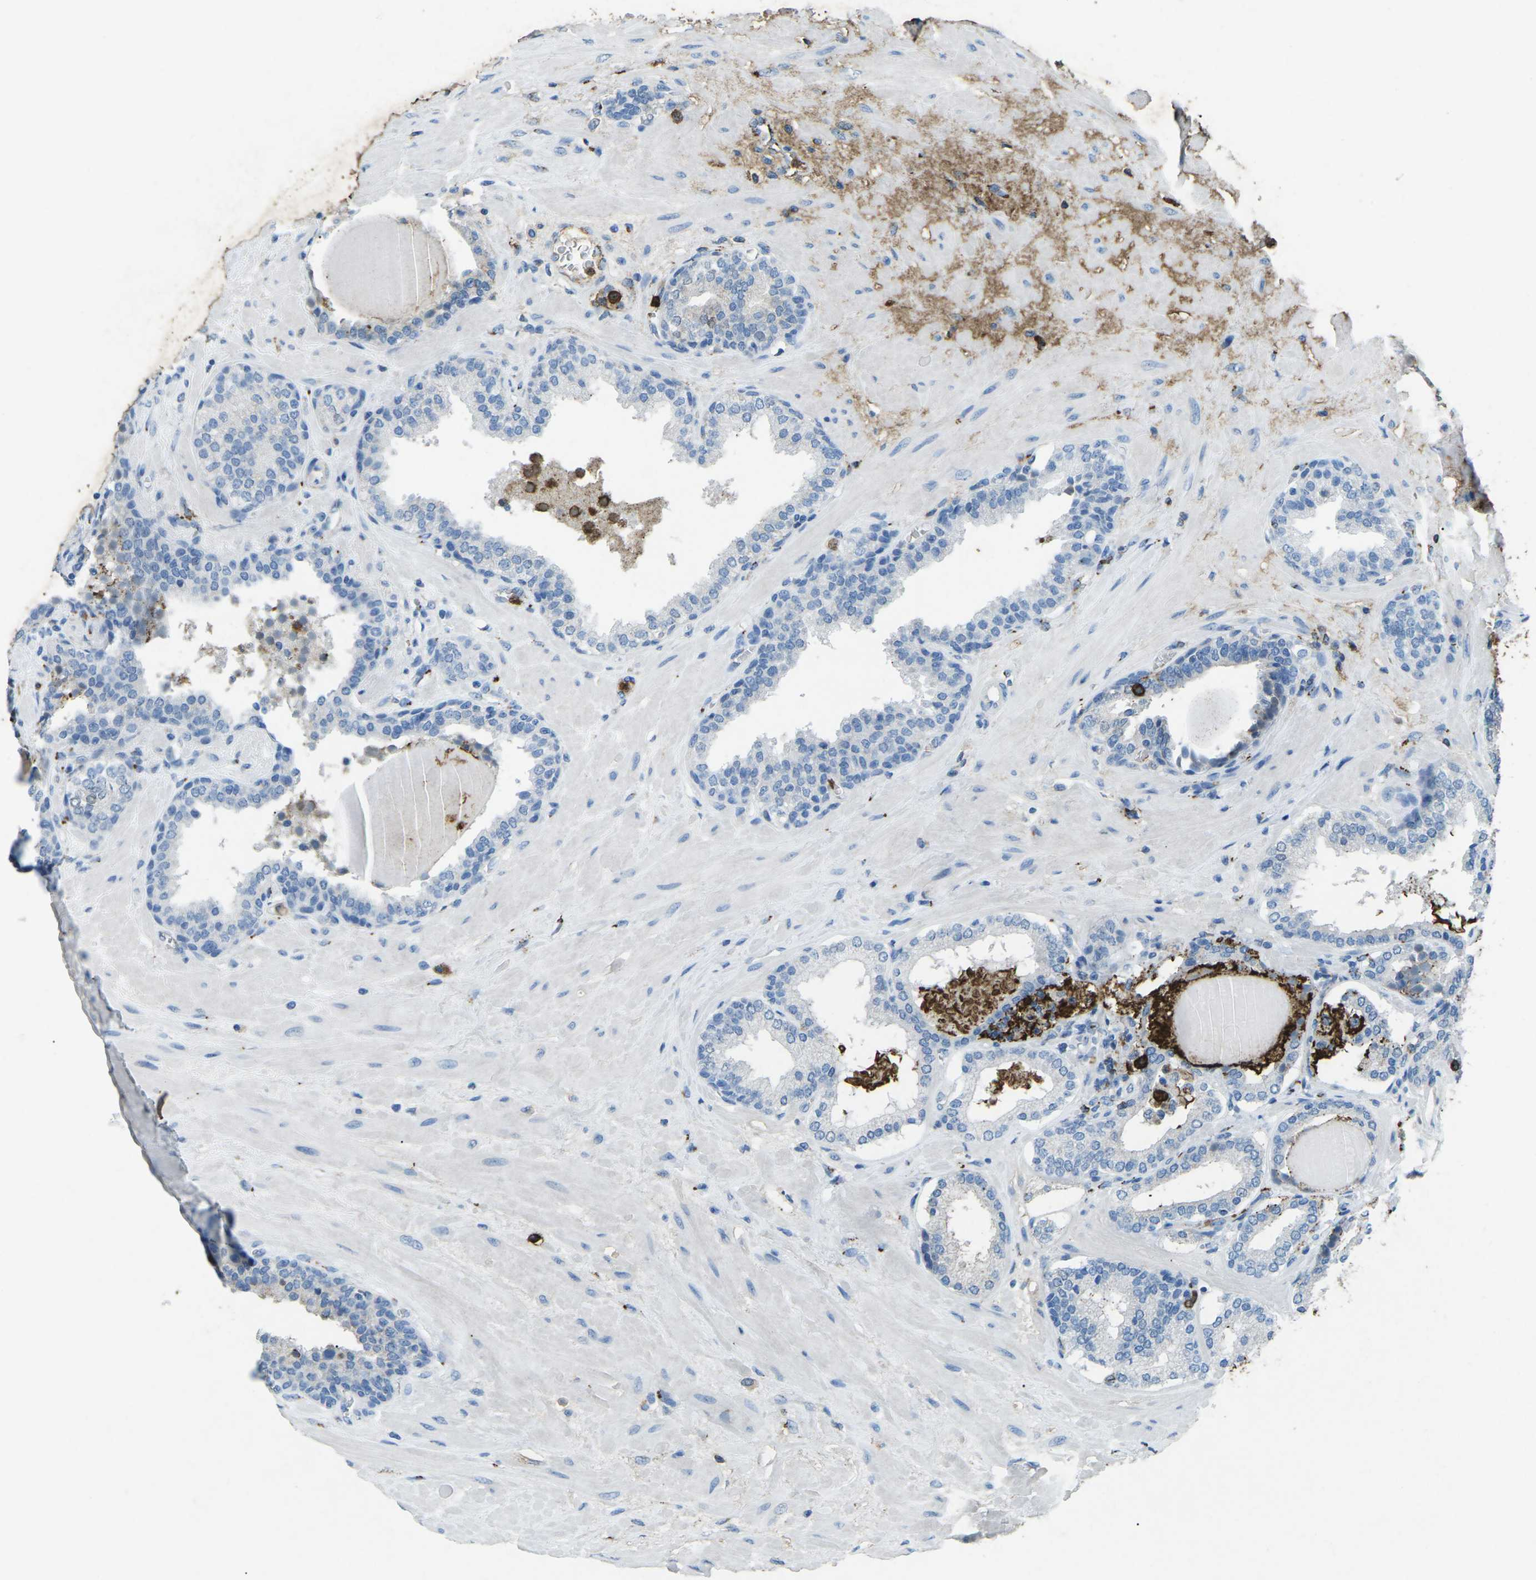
{"staining": {"intensity": "negative", "quantity": "none", "location": "none"}, "tissue": "prostate", "cell_type": "Glandular cells", "image_type": "normal", "snomed": [{"axis": "morphology", "description": "Normal tissue, NOS"}, {"axis": "topography", "description": "Prostate"}], "caption": "Immunohistochemical staining of normal human prostate exhibits no significant staining in glandular cells.", "gene": "CTAGE1", "patient": {"sex": "male", "age": 51}}